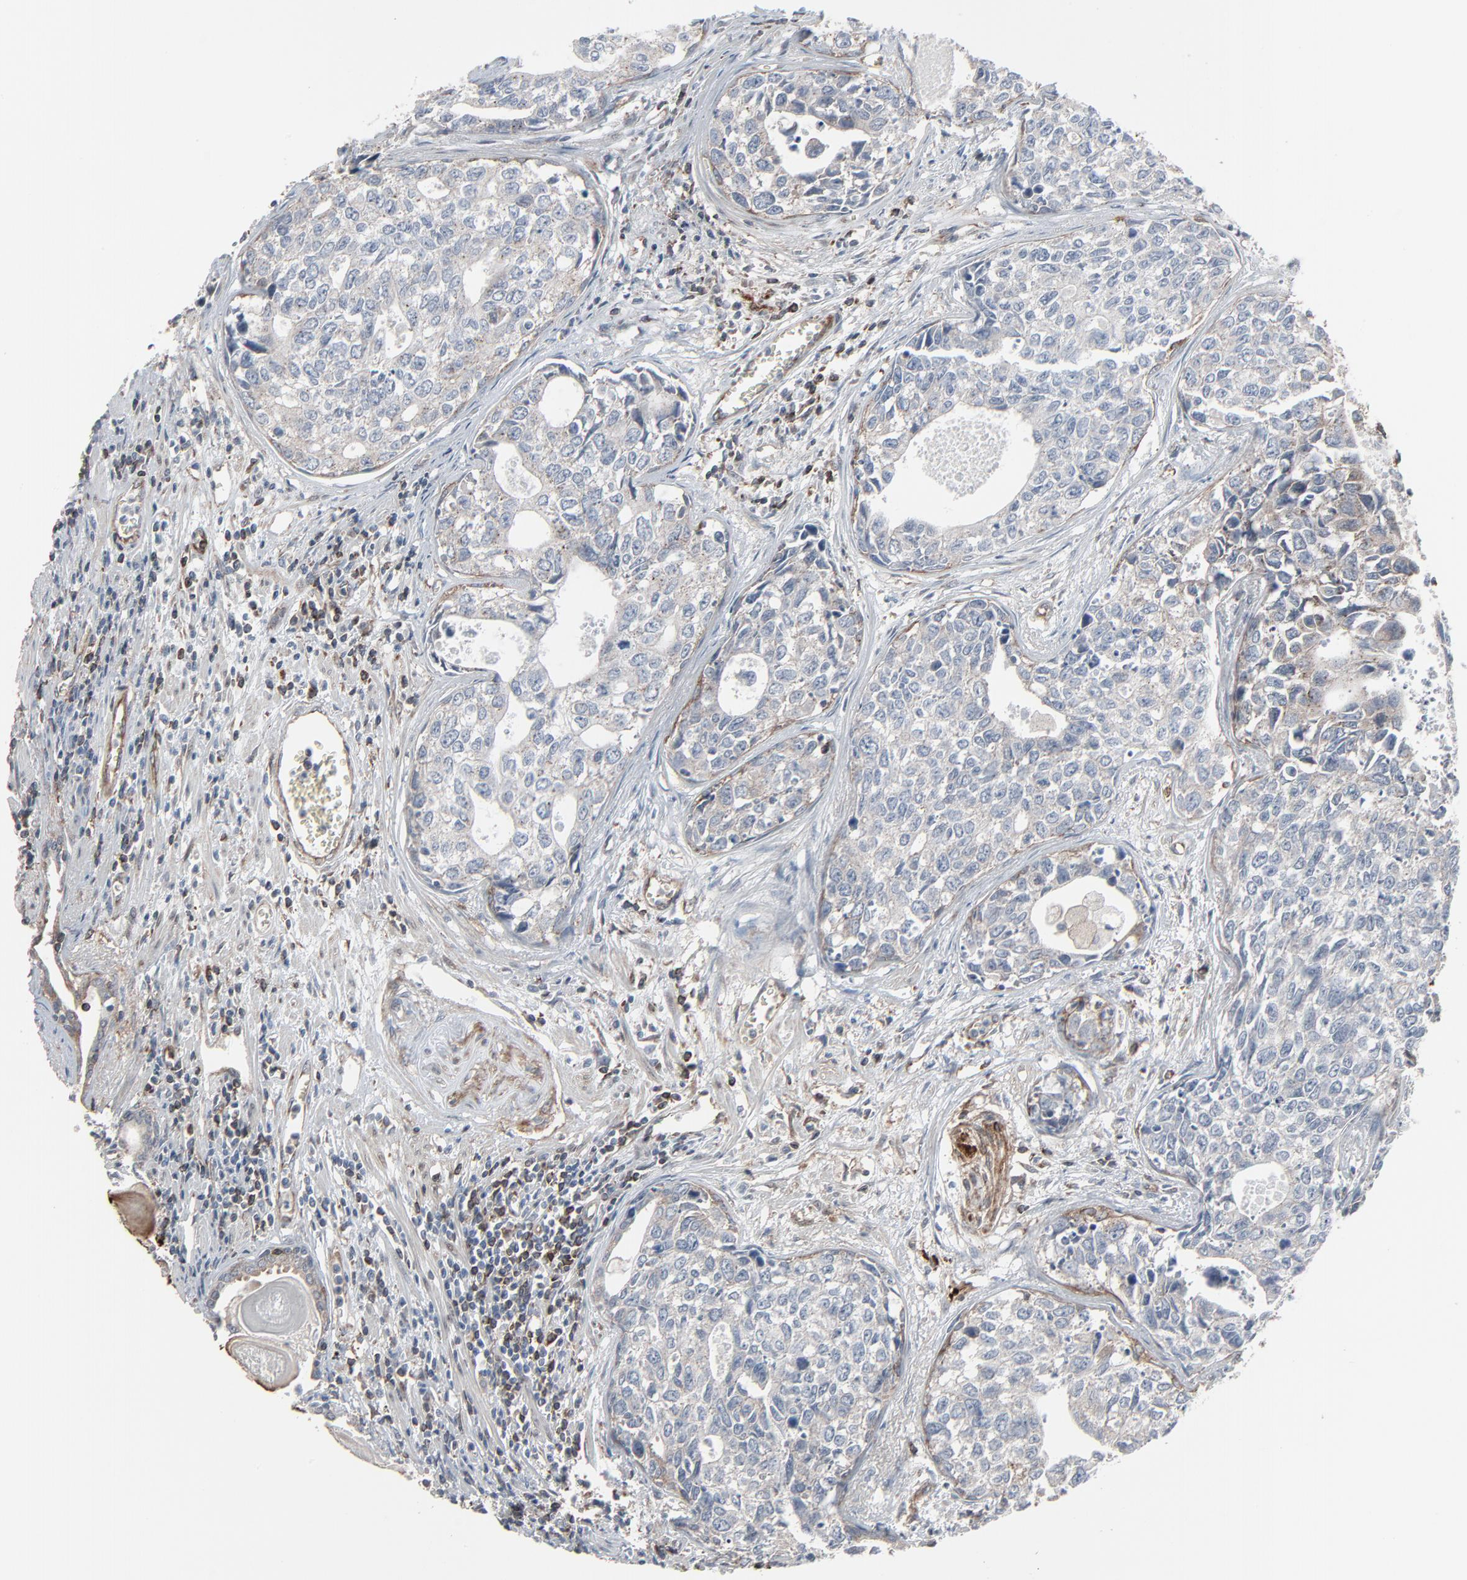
{"staining": {"intensity": "moderate", "quantity": "<25%", "location": "cytoplasmic/membranous"}, "tissue": "urothelial cancer", "cell_type": "Tumor cells", "image_type": "cancer", "snomed": [{"axis": "morphology", "description": "Urothelial carcinoma, High grade"}, {"axis": "topography", "description": "Urinary bladder"}], "caption": "The immunohistochemical stain labels moderate cytoplasmic/membranous positivity in tumor cells of urothelial cancer tissue.", "gene": "OPTN", "patient": {"sex": "male", "age": 81}}